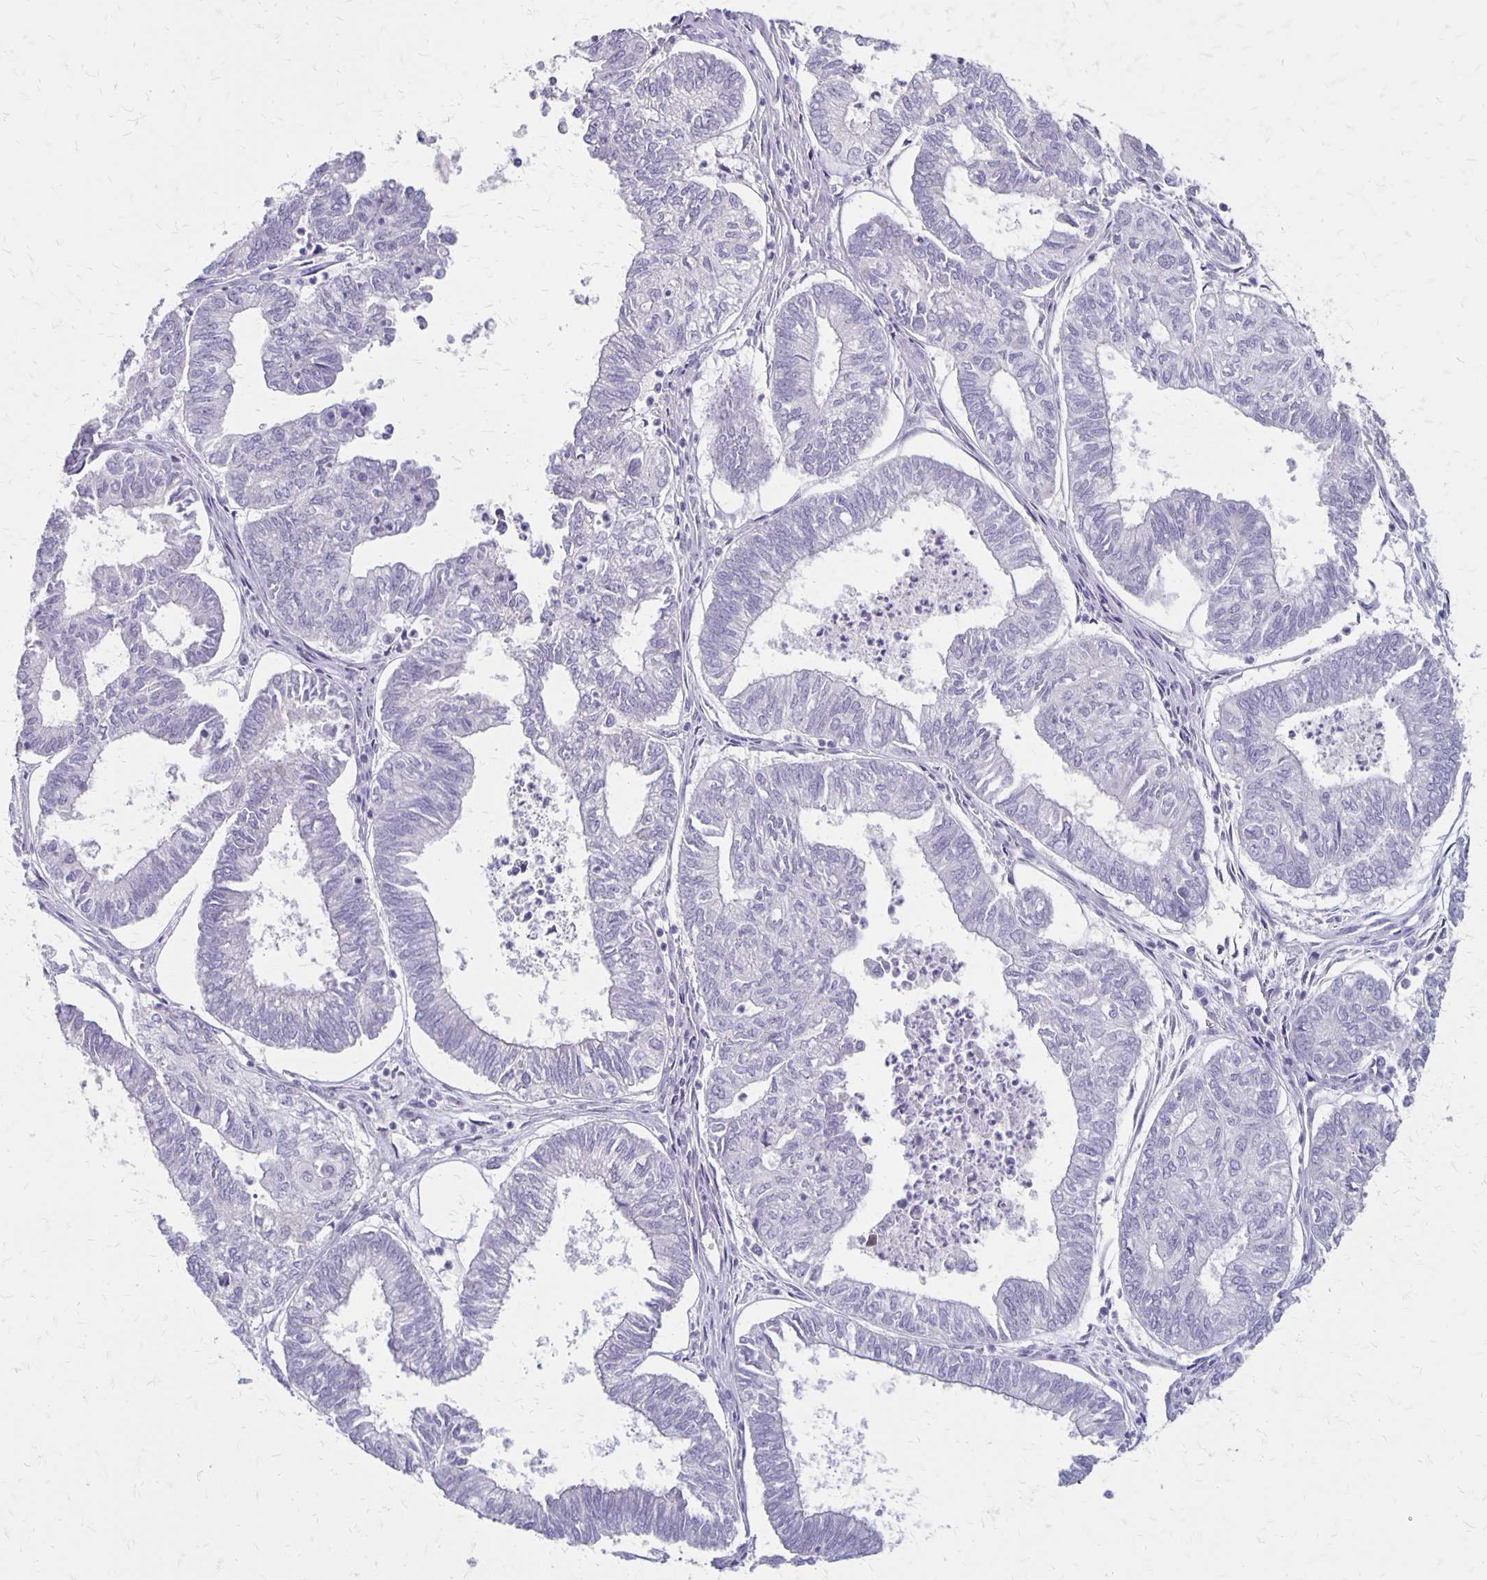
{"staining": {"intensity": "negative", "quantity": "none", "location": "none"}, "tissue": "ovarian cancer", "cell_type": "Tumor cells", "image_type": "cancer", "snomed": [{"axis": "morphology", "description": "Carcinoma, endometroid"}, {"axis": "topography", "description": "Ovary"}], "caption": "Protein analysis of ovarian endometroid carcinoma displays no significant staining in tumor cells.", "gene": "HOMER1", "patient": {"sex": "female", "age": 64}}